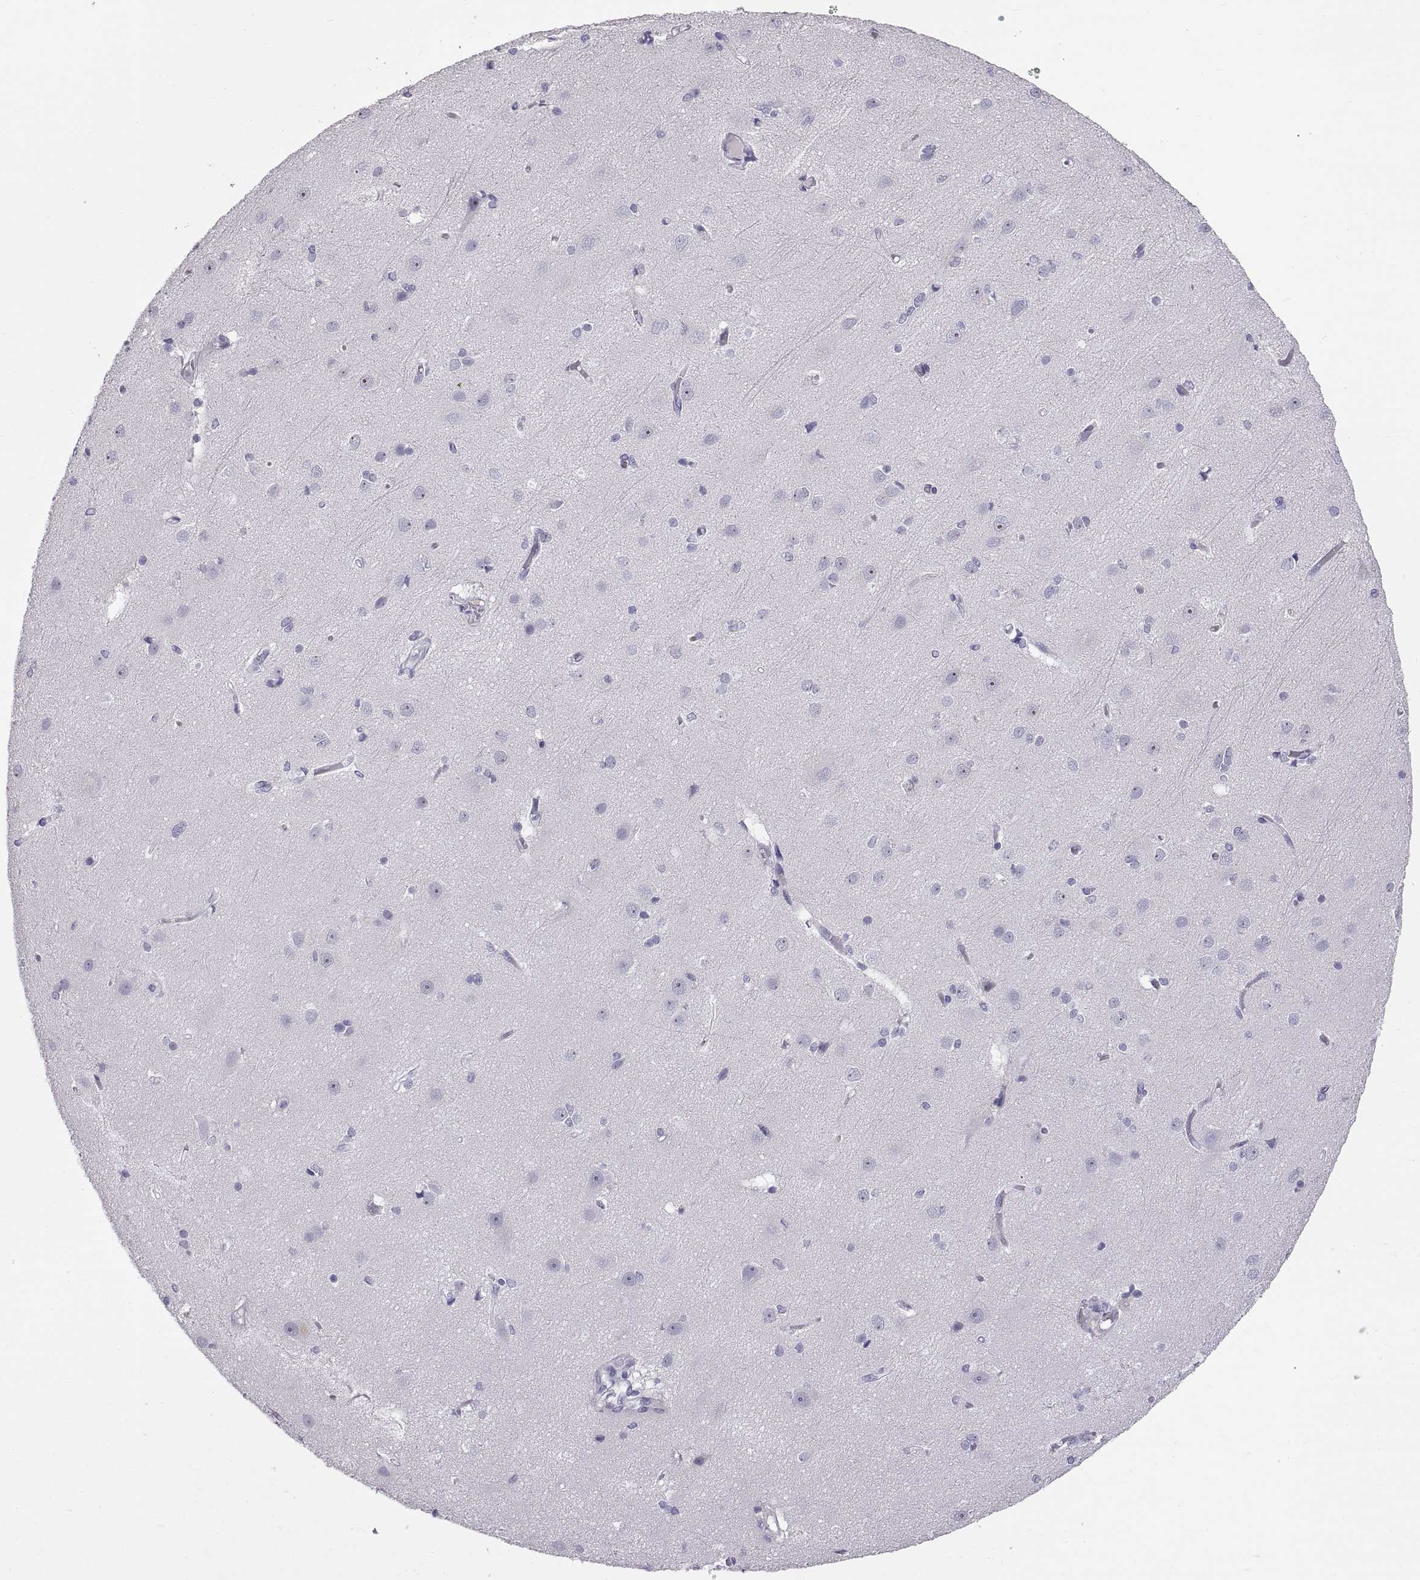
{"staining": {"intensity": "negative", "quantity": "none", "location": "none"}, "tissue": "cerebral cortex", "cell_type": "Endothelial cells", "image_type": "normal", "snomed": [{"axis": "morphology", "description": "Normal tissue, NOS"}, {"axis": "topography", "description": "Cerebral cortex"}], "caption": "IHC micrograph of normal cerebral cortex: human cerebral cortex stained with DAB demonstrates no significant protein positivity in endothelial cells.", "gene": "WFDC8", "patient": {"sex": "male", "age": 37}}